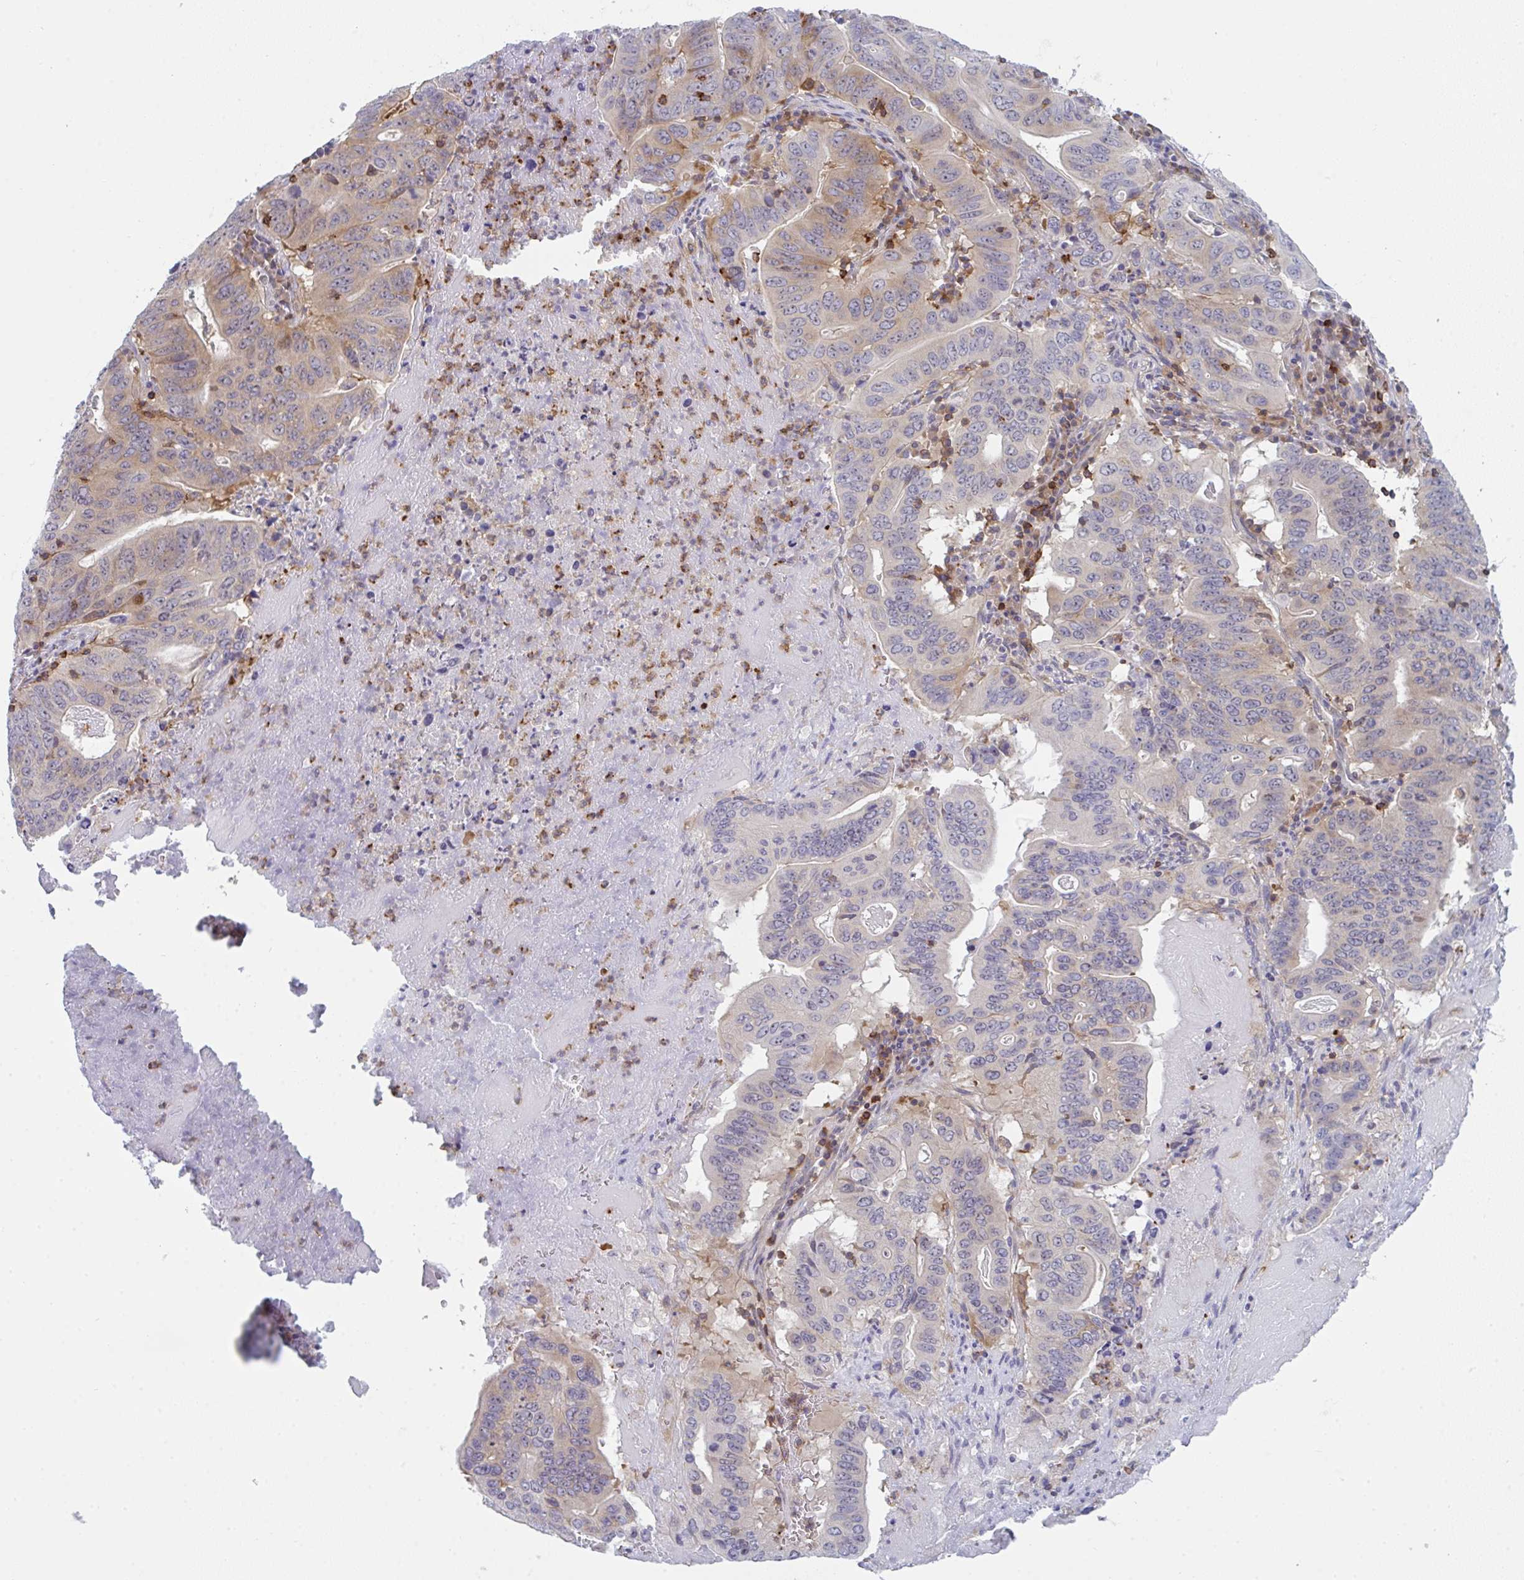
{"staining": {"intensity": "weak", "quantity": "<25%", "location": "cytoplasmic/membranous"}, "tissue": "lung cancer", "cell_type": "Tumor cells", "image_type": "cancer", "snomed": [{"axis": "morphology", "description": "Adenocarcinoma, NOS"}, {"axis": "topography", "description": "Lung"}], "caption": "Tumor cells show no significant protein expression in adenocarcinoma (lung). (DAB immunohistochemistry, high magnification).", "gene": "CD80", "patient": {"sex": "female", "age": 60}}